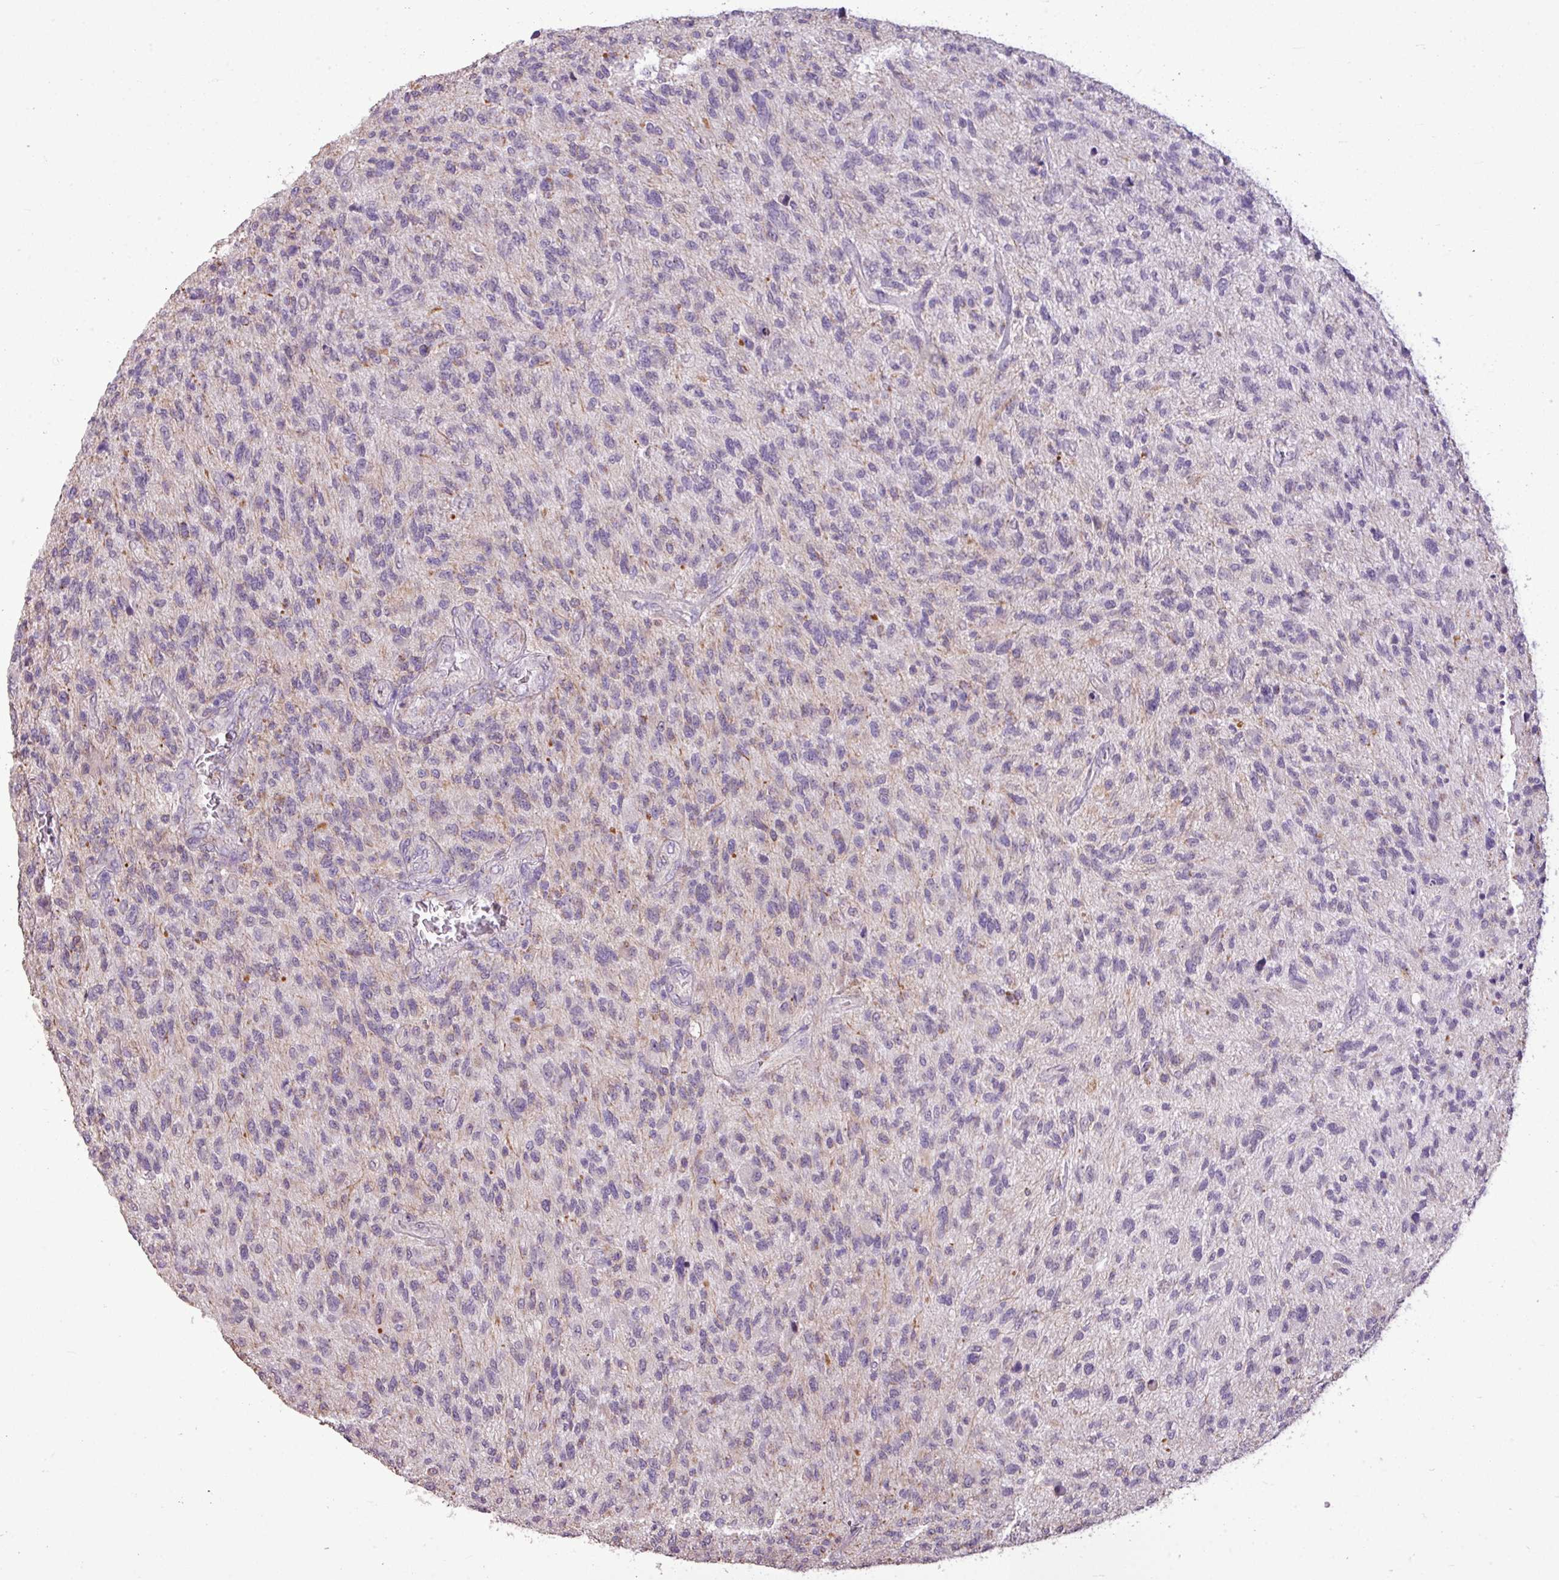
{"staining": {"intensity": "negative", "quantity": "none", "location": "none"}, "tissue": "glioma", "cell_type": "Tumor cells", "image_type": "cancer", "snomed": [{"axis": "morphology", "description": "Glioma, malignant, High grade"}, {"axis": "topography", "description": "Brain"}], "caption": "Immunohistochemistry (IHC) micrograph of high-grade glioma (malignant) stained for a protein (brown), which displays no staining in tumor cells. (DAB (3,3'-diaminobenzidine) immunohistochemistry (IHC) visualized using brightfield microscopy, high magnification).", "gene": "ALDH2", "patient": {"sex": "male", "age": 47}}